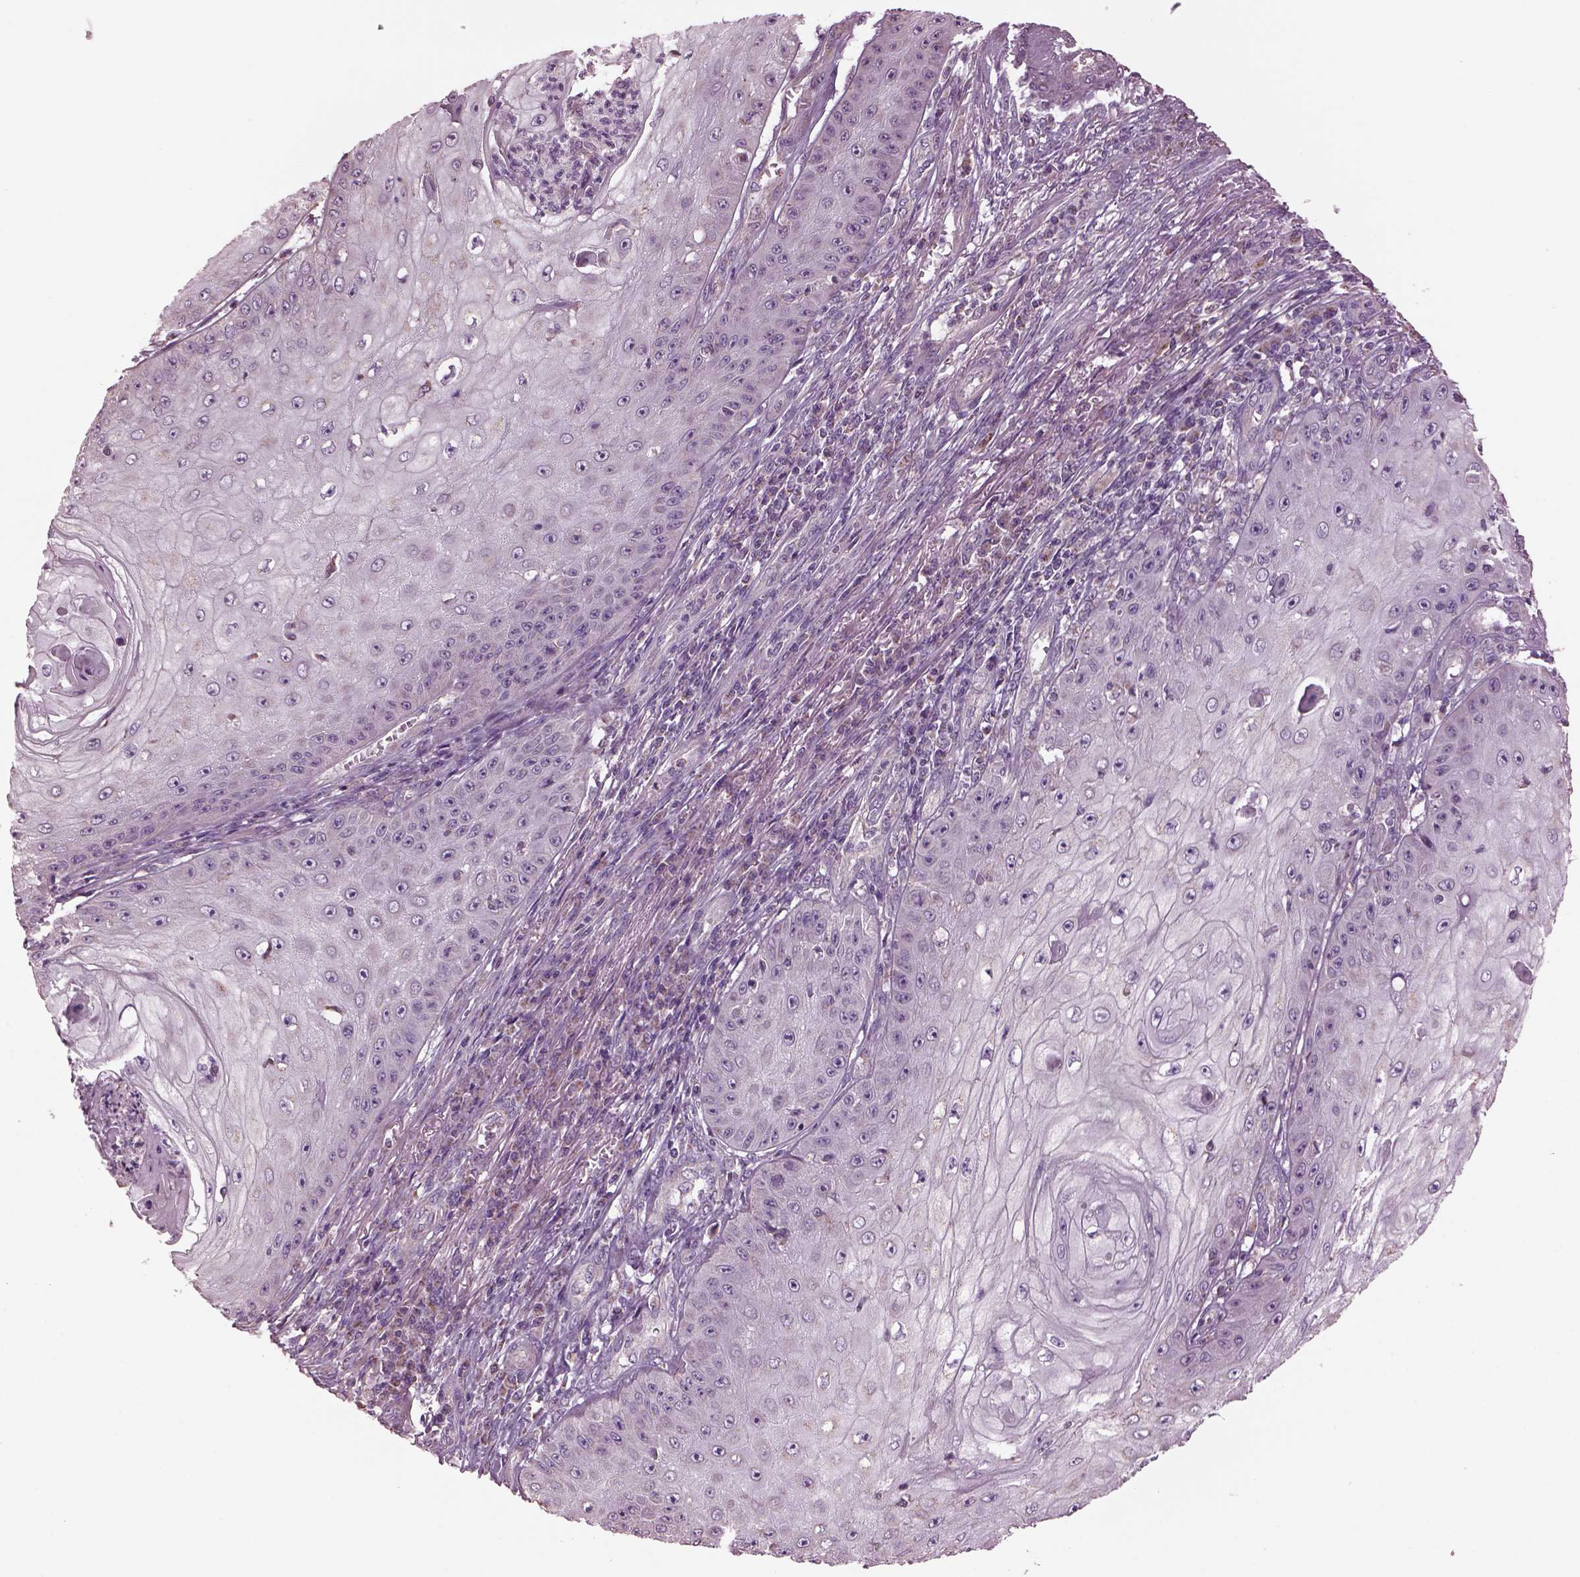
{"staining": {"intensity": "negative", "quantity": "none", "location": "none"}, "tissue": "skin cancer", "cell_type": "Tumor cells", "image_type": "cancer", "snomed": [{"axis": "morphology", "description": "Squamous cell carcinoma, NOS"}, {"axis": "topography", "description": "Skin"}], "caption": "A micrograph of squamous cell carcinoma (skin) stained for a protein reveals no brown staining in tumor cells. (Immunohistochemistry, brightfield microscopy, high magnification).", "gene": "SPATA7", "patient": {"sex": "male", "age": 70}}